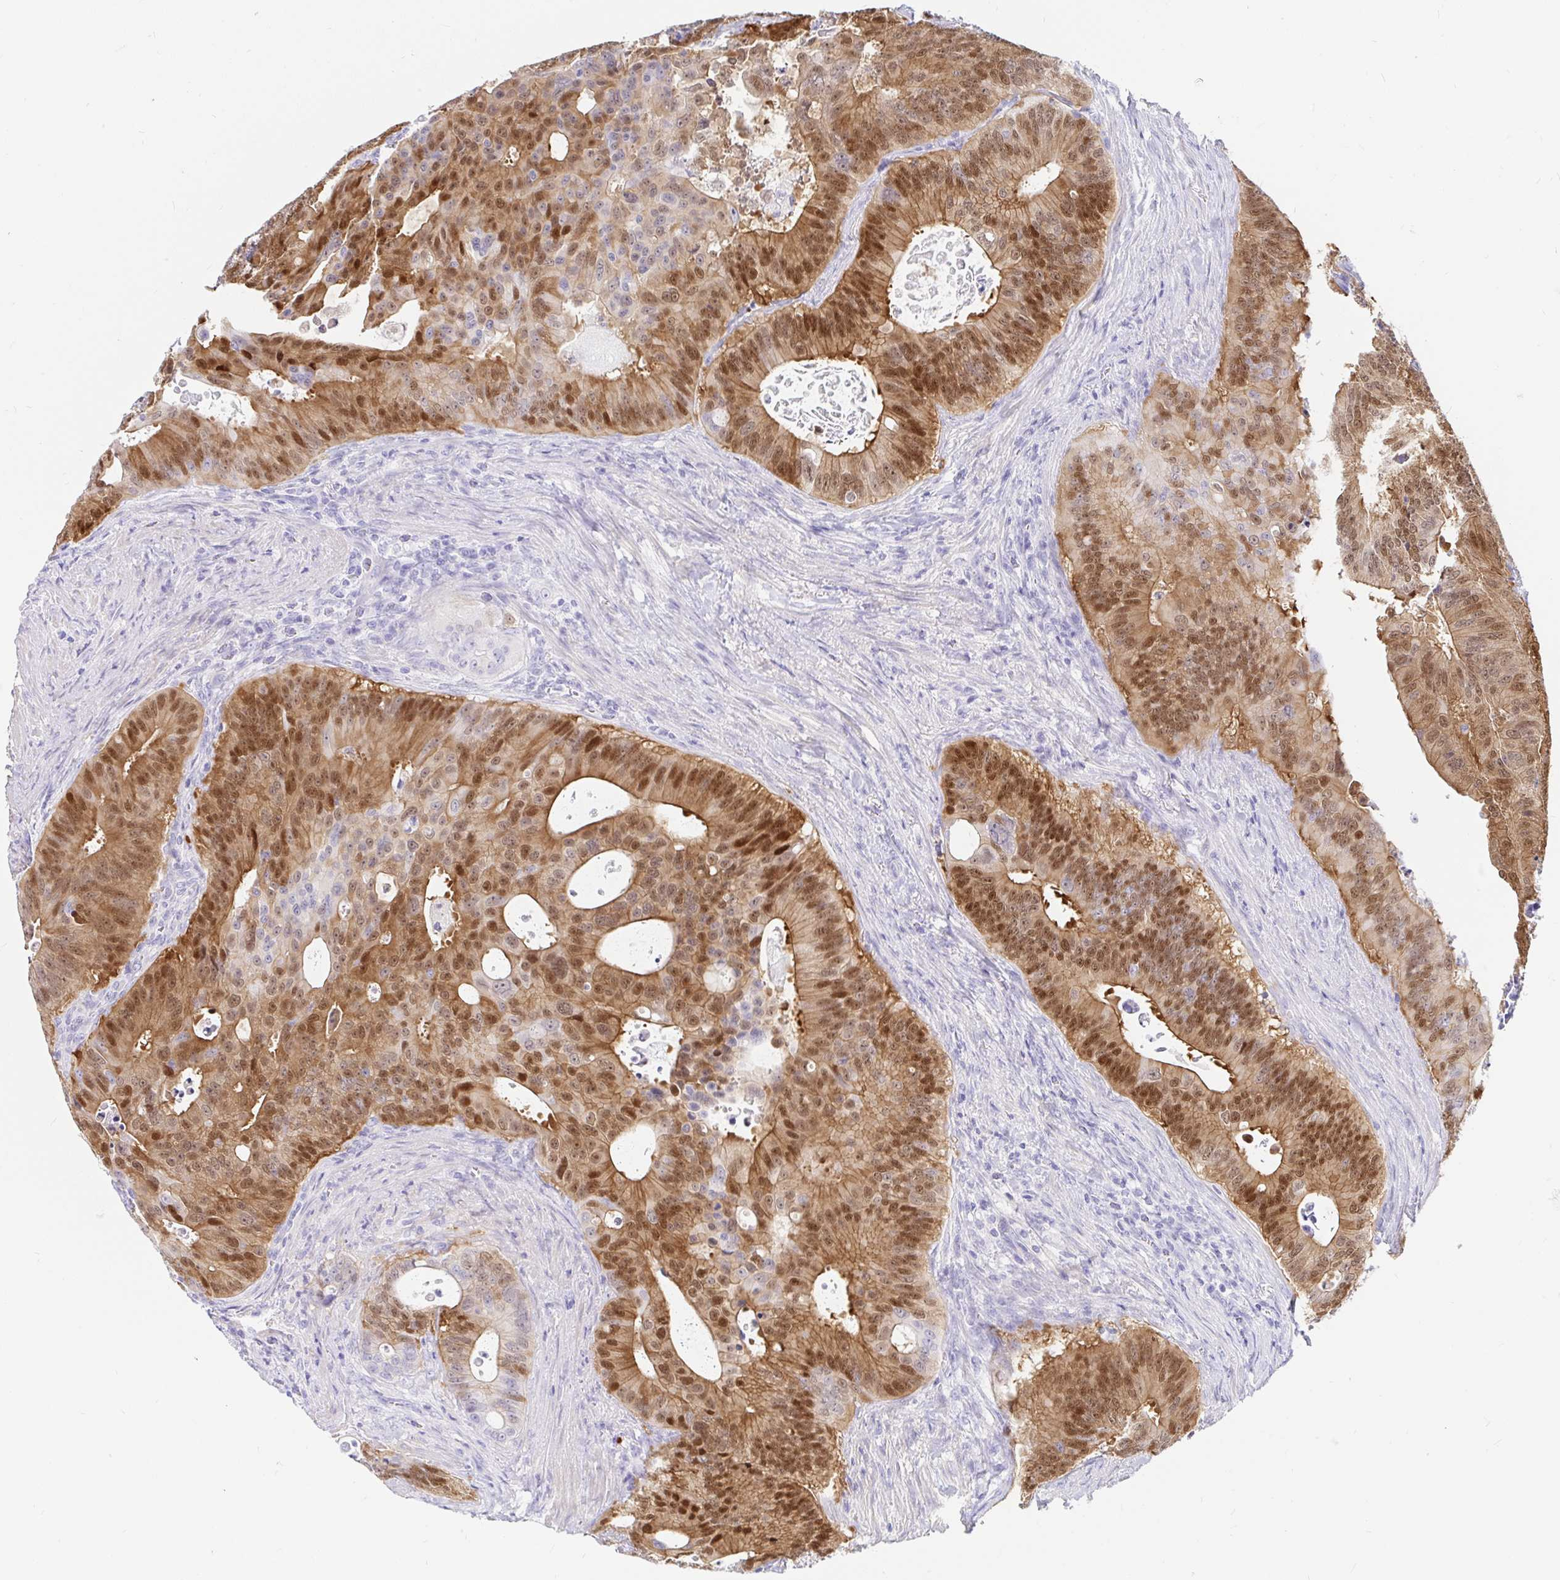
{"staining": {"intensity": "moderate", "quantity": ">75%", "location": "cytoplasmic/membranous,nuclear"}, "tissue": "colorectal cancer", "cell_type": "Tumor cells", "image_type": "cancer", "snomed": [{"axis": "morphology", "description": "Adenocarcinoma, NOS"}, {"axis": "topography", "description": "Colon"}], "caption": "Immunohistochemical staining of human colorectal cancer (adenocarcinoma) demonstrates medium levels of moderate cytoplasmic/membranous and nuclear expression in about >75% of tumor cells. Ihc stains the protein of interest in brown and the nuclei are stained blue.", "gene": "PPP1R1B", "patient": {"sex": "male", "age": 62}}